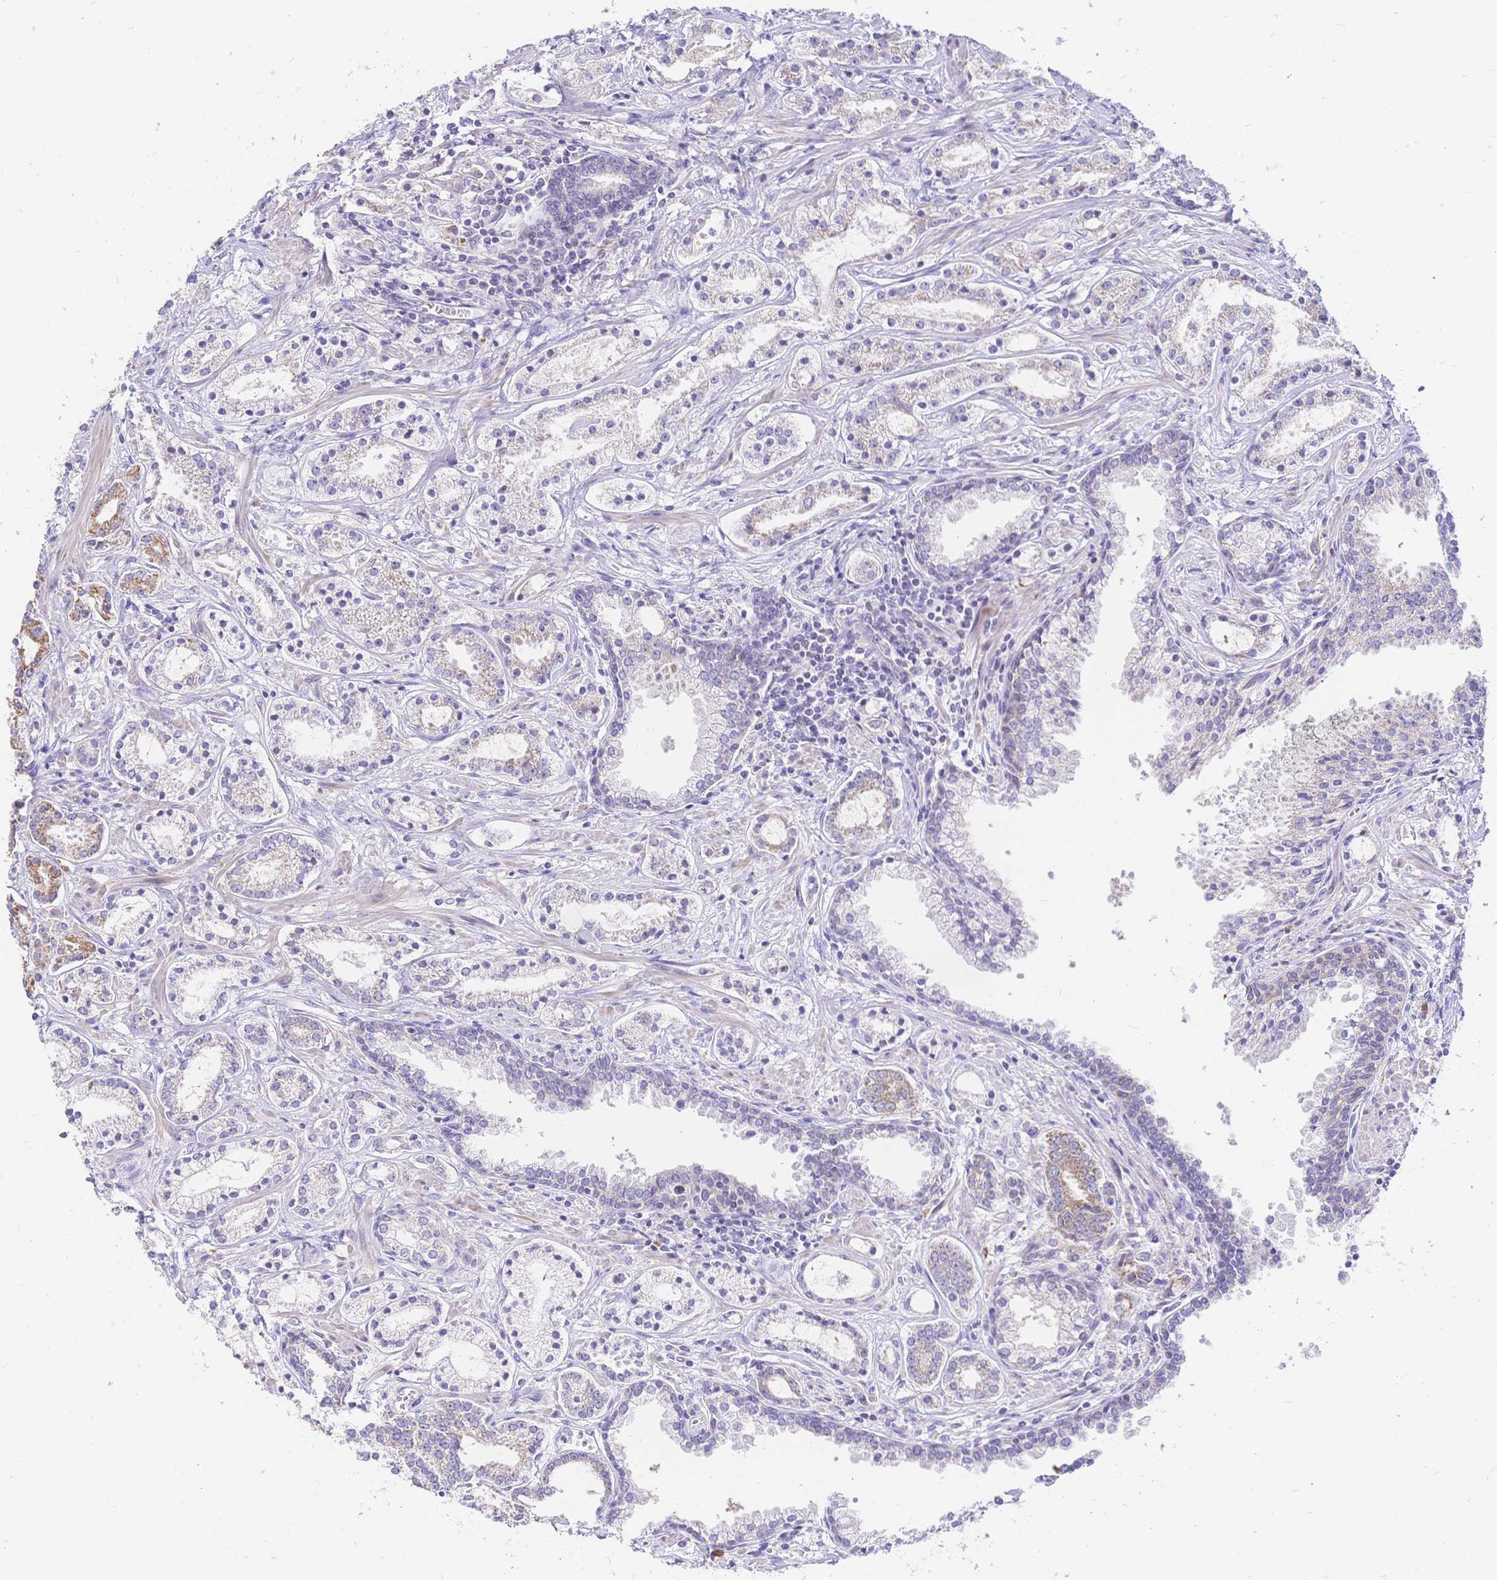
{"staining": {"intensity": "weak", "quantity": "<25%", "location": "cytoplasmic/membranous"}, "tissue": "prostate cancer", "cell_type": "Tumor cells", "image_type": "cancer", "snomed": [{"axis": "morphology", "description": "Adenocarcinoma, Medium grade"}, {"axis": "topography", "description": "Prostate"}], "caption": "The photomicrograph exhibits no significant positivity in tumor cells of adenocarcinoma (medium-grade) (prostate). (Stains: DAB (3,3'-diaminobenzidine) IHC with hematoxylin counter stain, Microscopy: brightfield microscopy at high magnification).", "gene": "CLEC18B", "patient": {"sex": "male", "age": 57}}